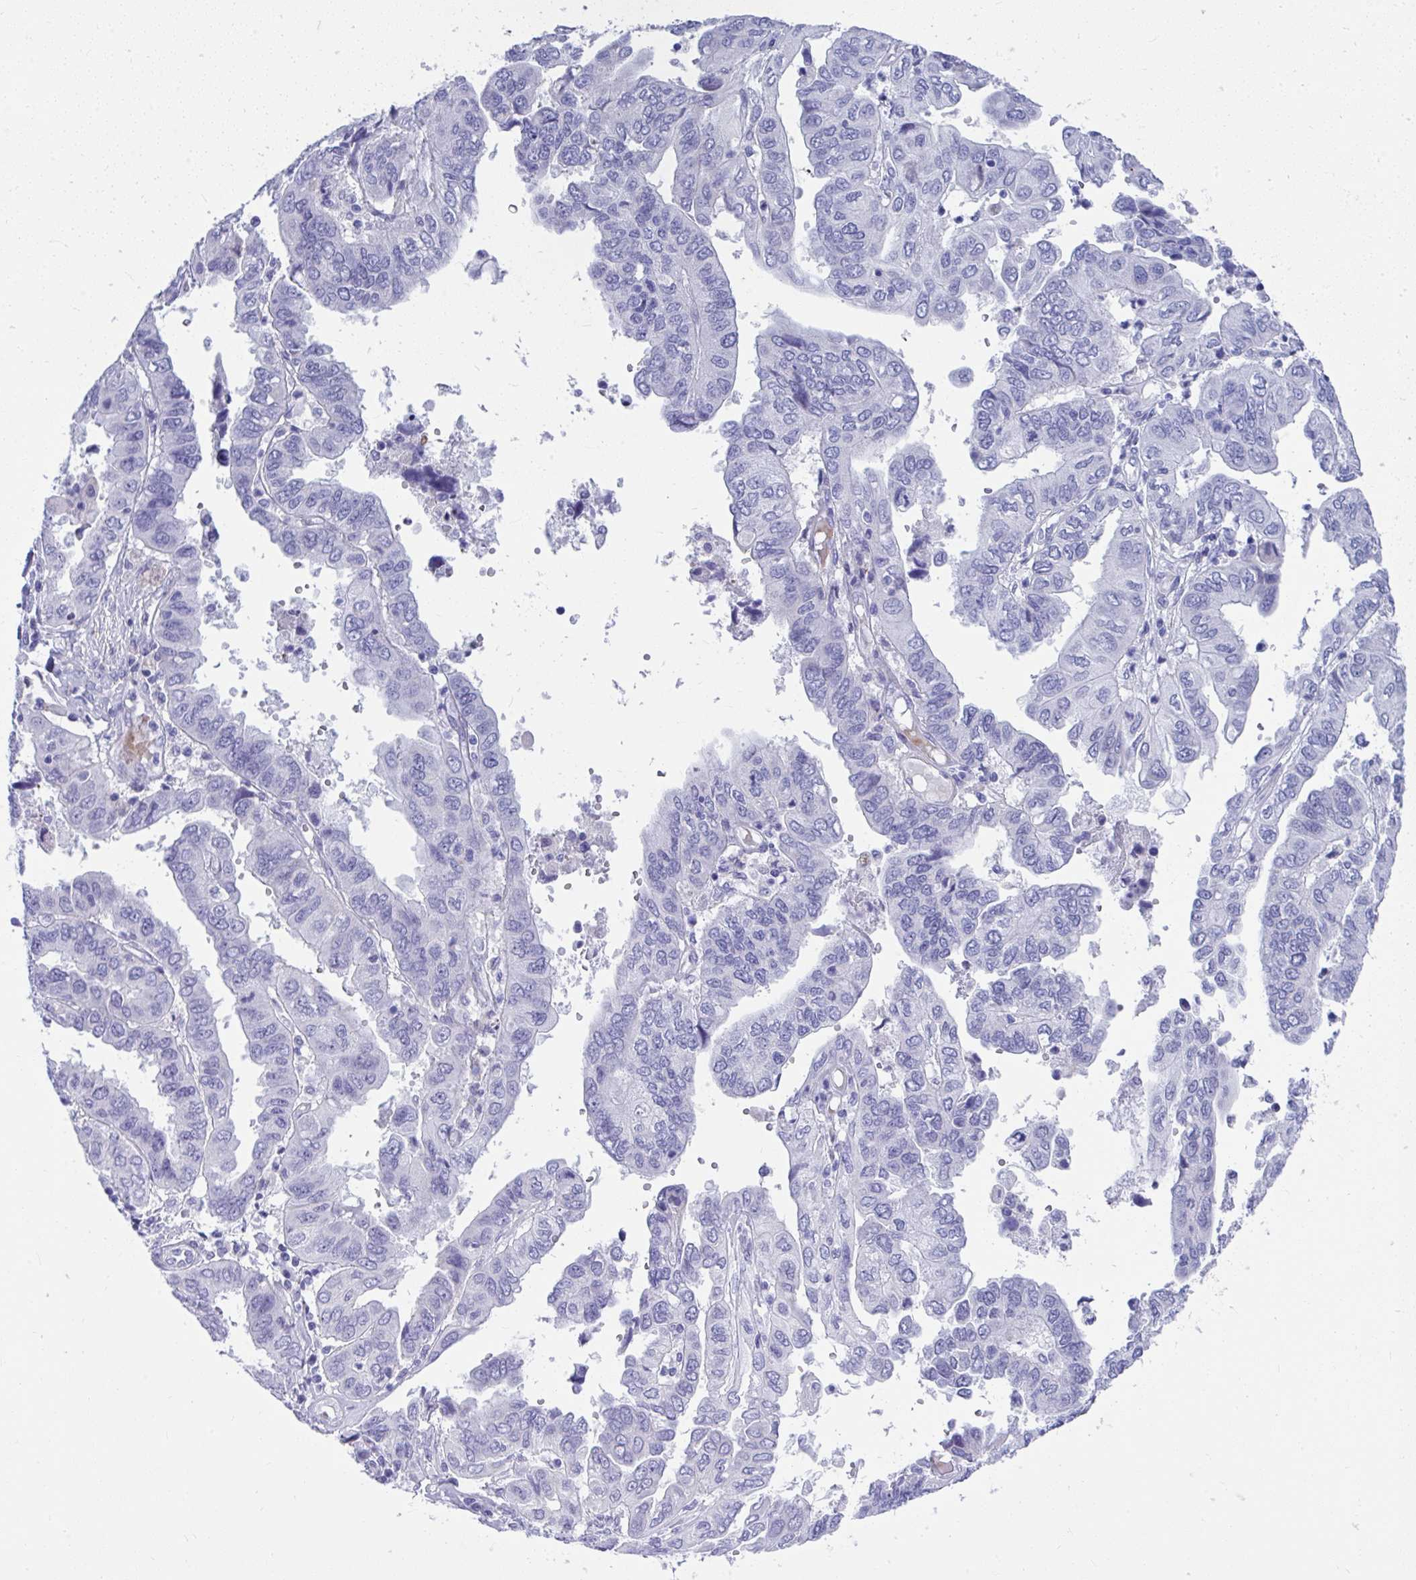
{"staining": {"intensity": "negative", "quantity": "none", "location": "none"}, "tissue": "ovarian cancer", "cell_type": "Tumor cells", "image_type": "cancer", "snomed": [{"axis": "morphology", "description": "Cystadenocarcinoma, serous, NOS"}, {"axis": "topography", "description": "Ovary"}], "caption": "Tumor cells show no significant protein expression in ovarian cancer (serous cystadenocarcinoma).", "gene": "ISL1", "patient": {"sex": "female", "age": 79}}